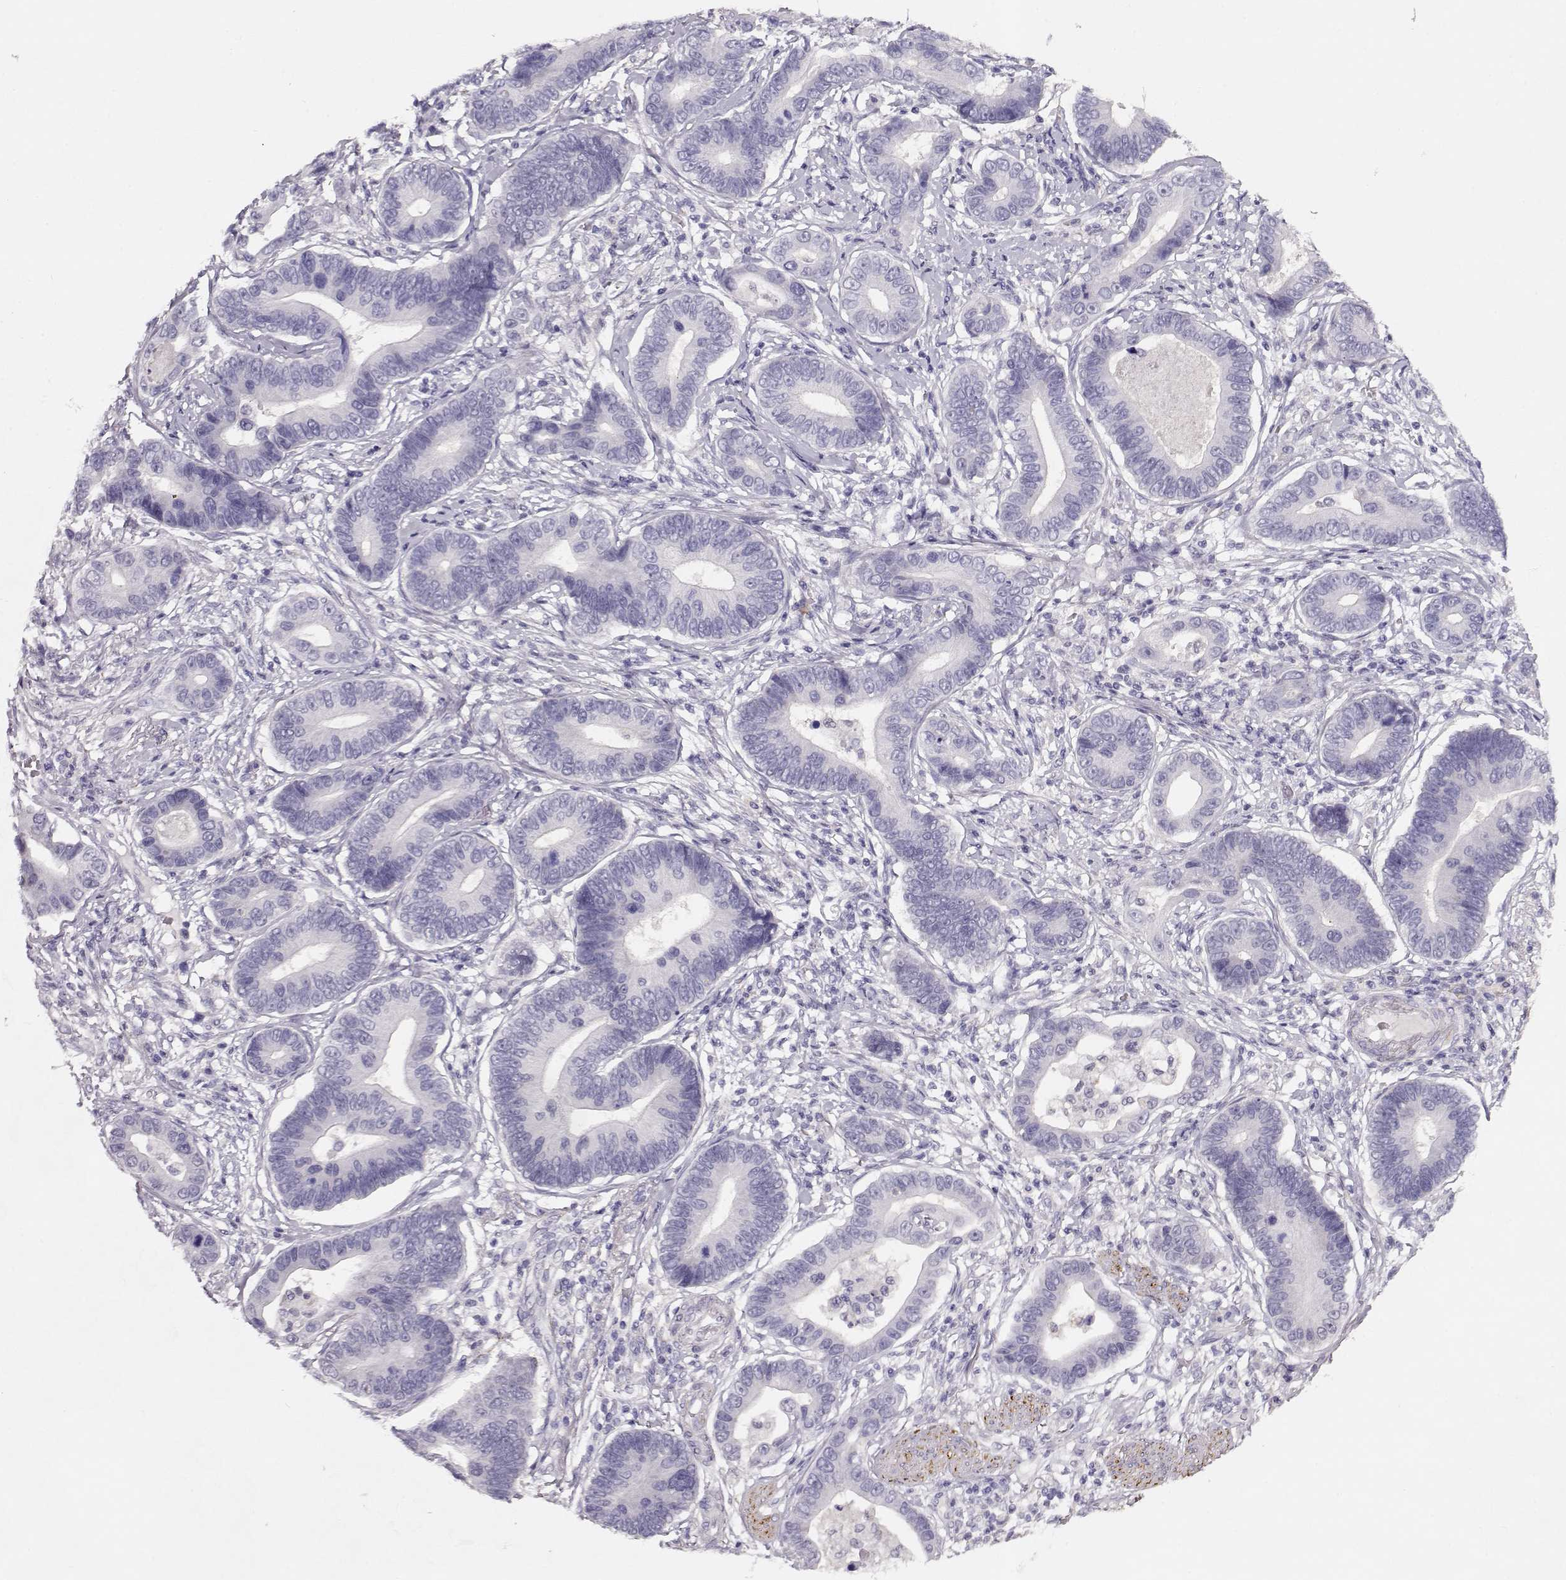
{"staining": {"intensity": "negative", "quantity": "none", "location": "none"}, "tissue": "stomach cancer", "cell_type": "Tumor cells", "image_type": "cancer", "snomed": [{"axis": "morphology", "description": "Adenocarcinoma, NOS"}, {"axis": "topography", "description": "Stomach"}], "caption": "High power microscopy micrograph of an immunohistochemistry image of stomach cancer, revealing no significant positivity in tumor cells.", "gene": "RBM44", "patient": {"sex": "male", "age": 84}}